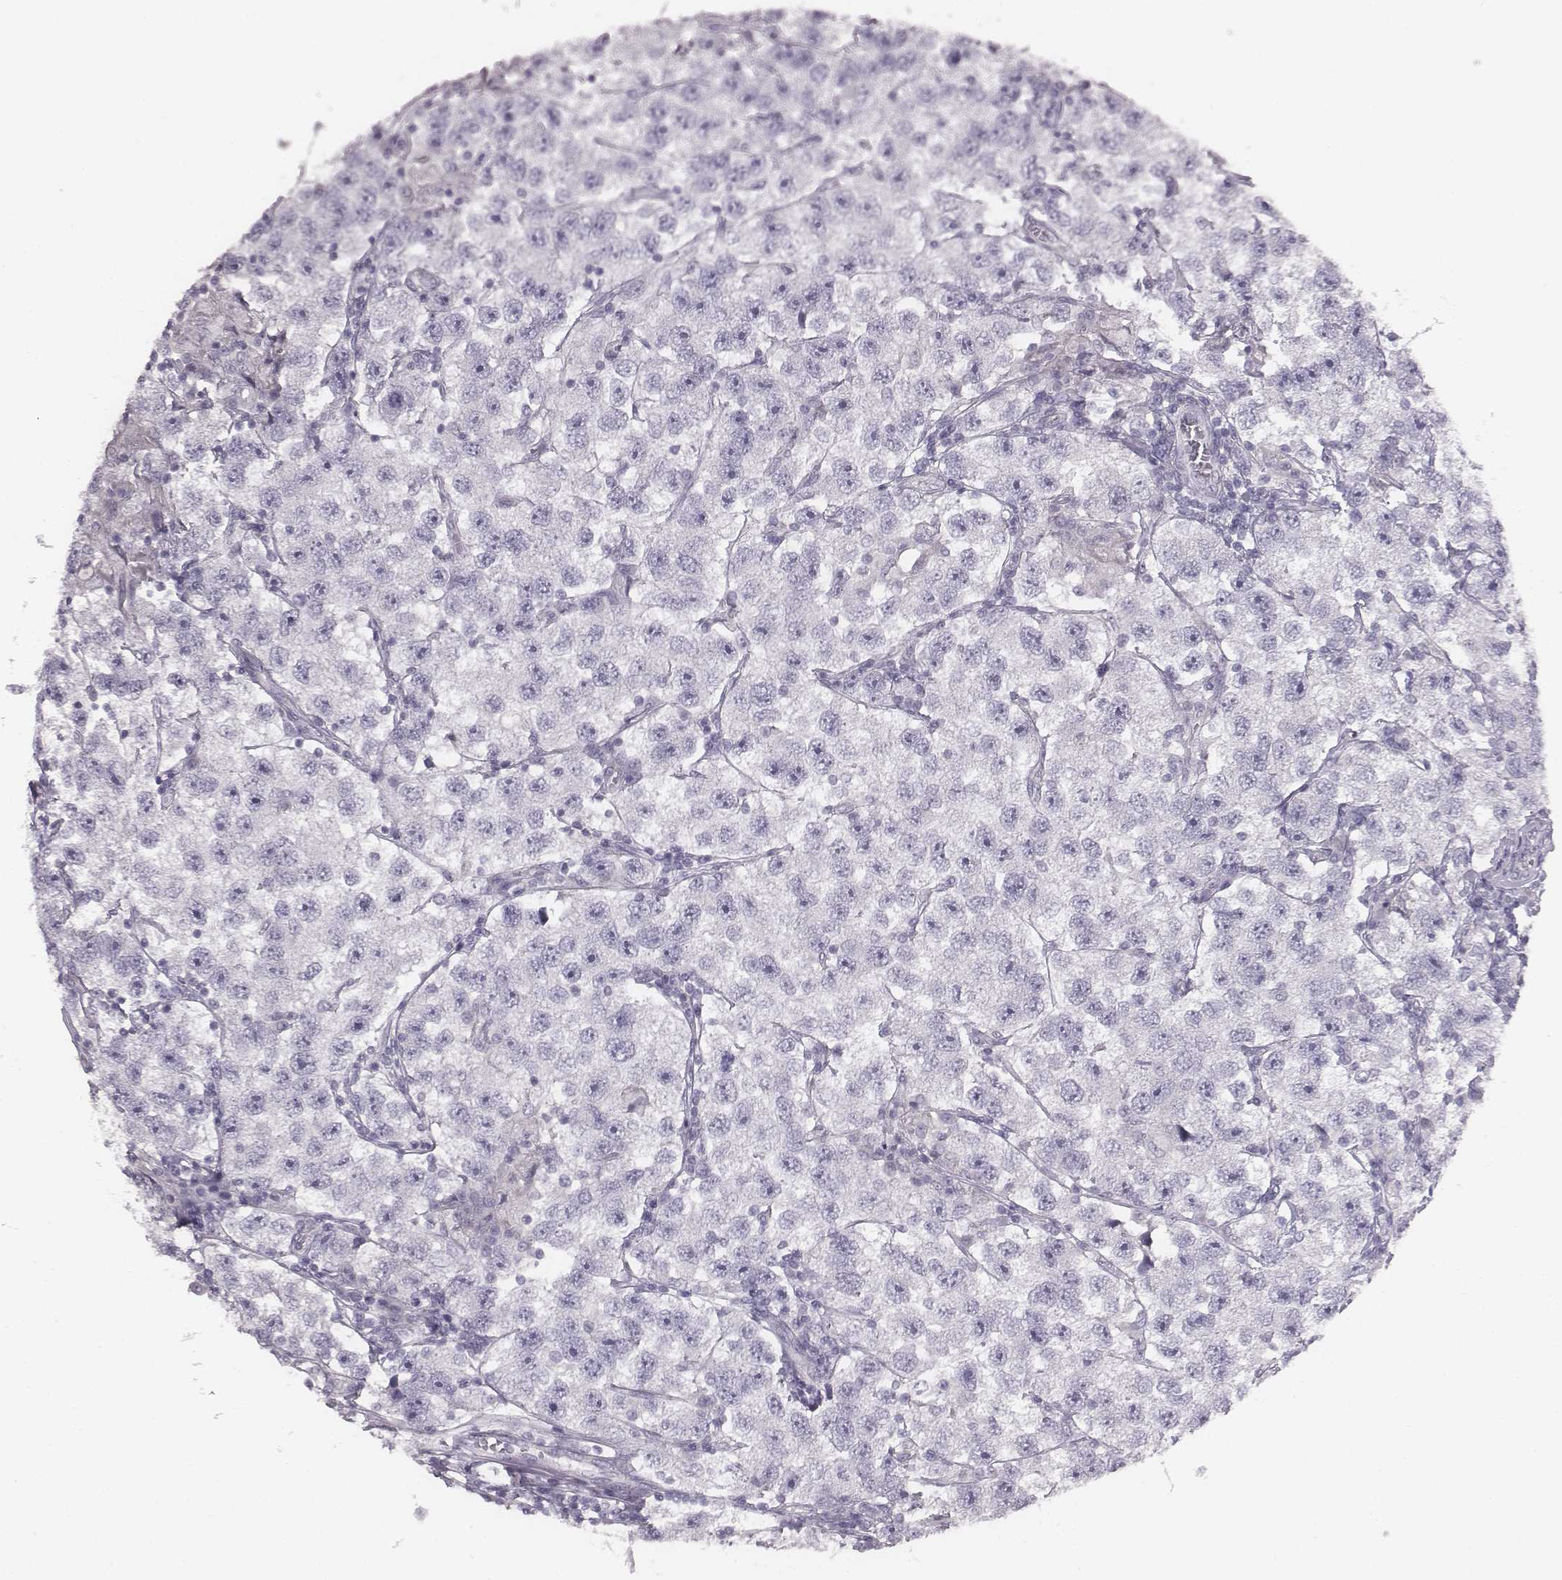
{"staining": {"intensity": "negative", "quantity": "none", "location": "none"}, "tissue": "testis cancer", "cell_type": "Tumor cells", "image_type": "cancer", "snomed": [{"axis": "morphology", "description": "Seminoma, NOS"}, {"axis": "topography", "description": "Testis"}], "caption": "This photomicrograph is of testis seminoma stained with immunohistochemistry to label a protein in brown with the nuclei are counter-stained blue. There is no staining in tumor cells.", "gene": "PDE8B", "patient": {"sex": "male", "age": 26}}